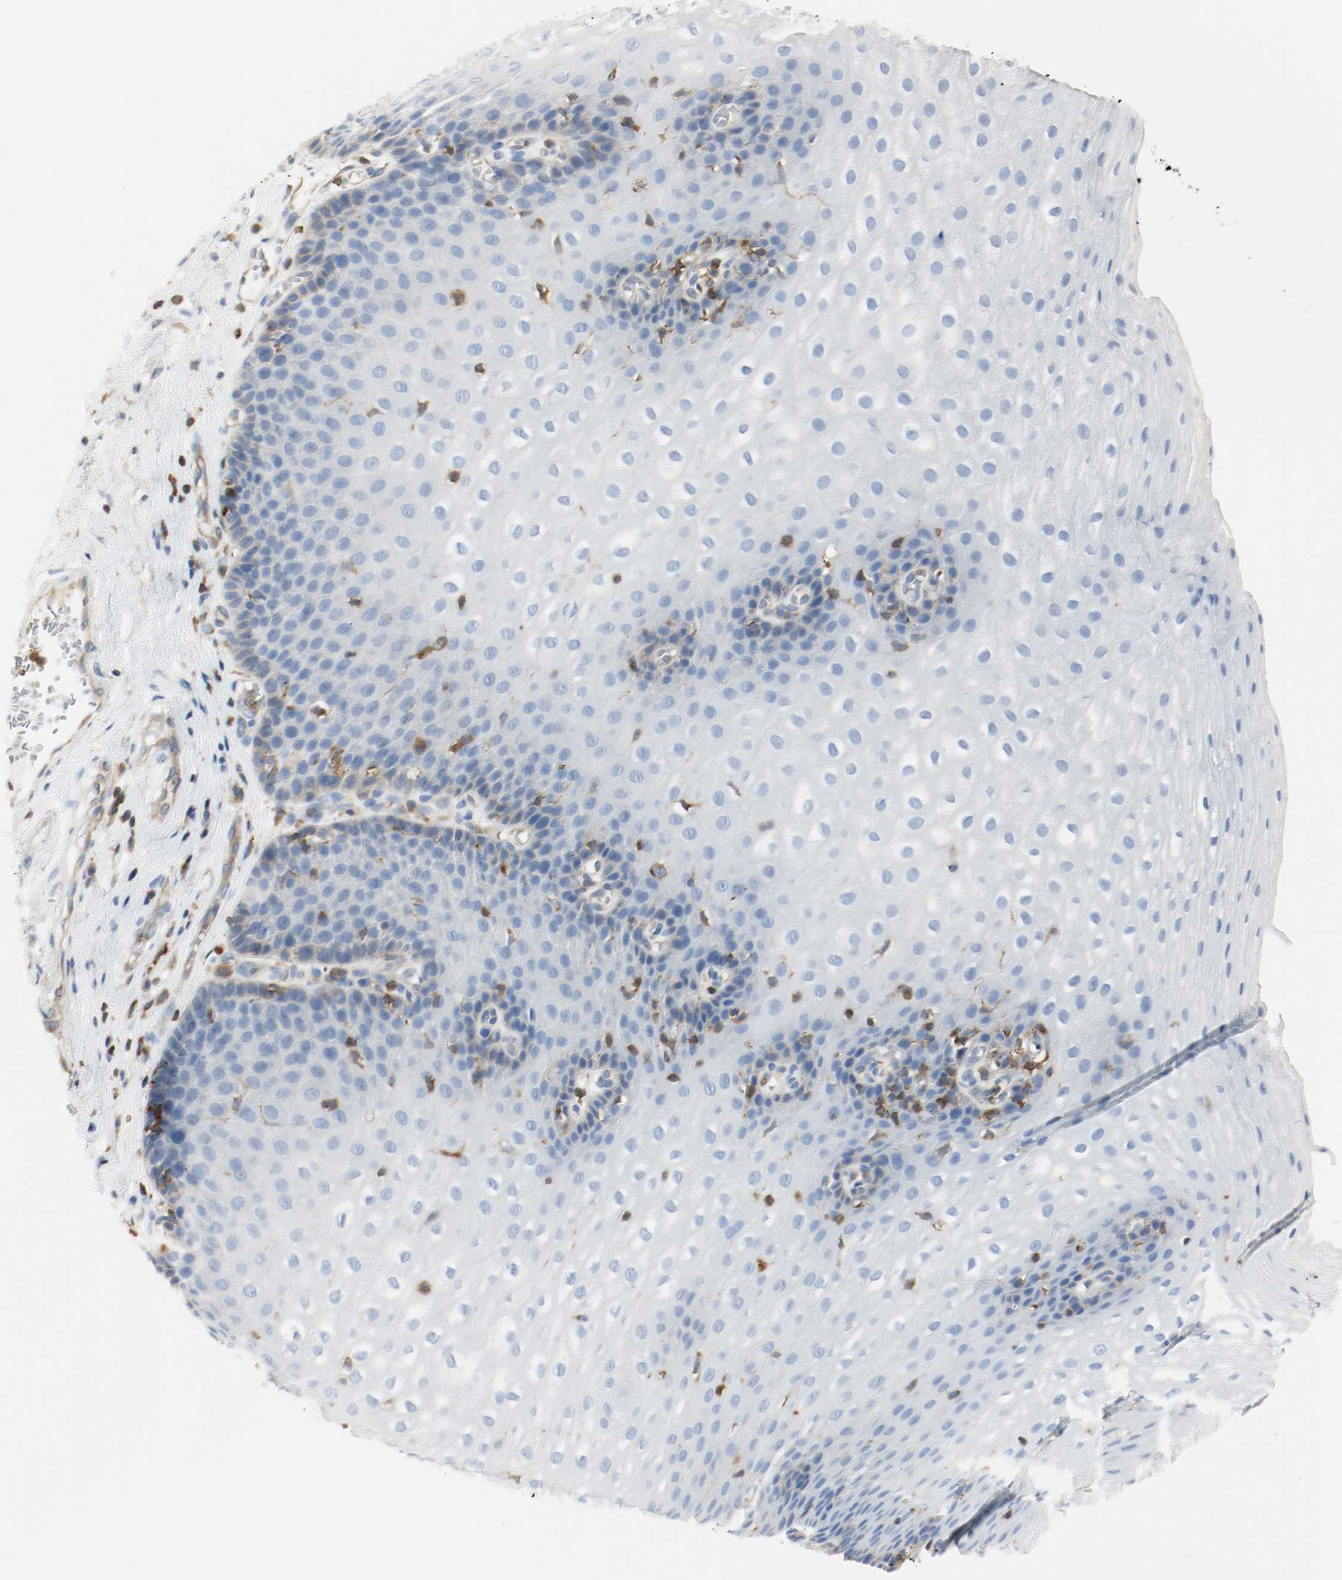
{"staining": {"intensity": "negative", "quantity": "none", "location": "none"}, "tissue": "esophagus", "cell_type": "Squamous epithelial cells", "image_type": "normal", "snomed": [{"axis": "morphology", "description": "Normal tissue, NOS"}, {"axis": "topography", "description": "Esophagus"}], "caption": "This is a micrograph of immunohistochemistry (IHC) staining of unremarkable esophagus, which shows no staining in squamous epithelial cells.", "gene": "ARPC1B", "patient": {"sex": "male", "age": 48}}